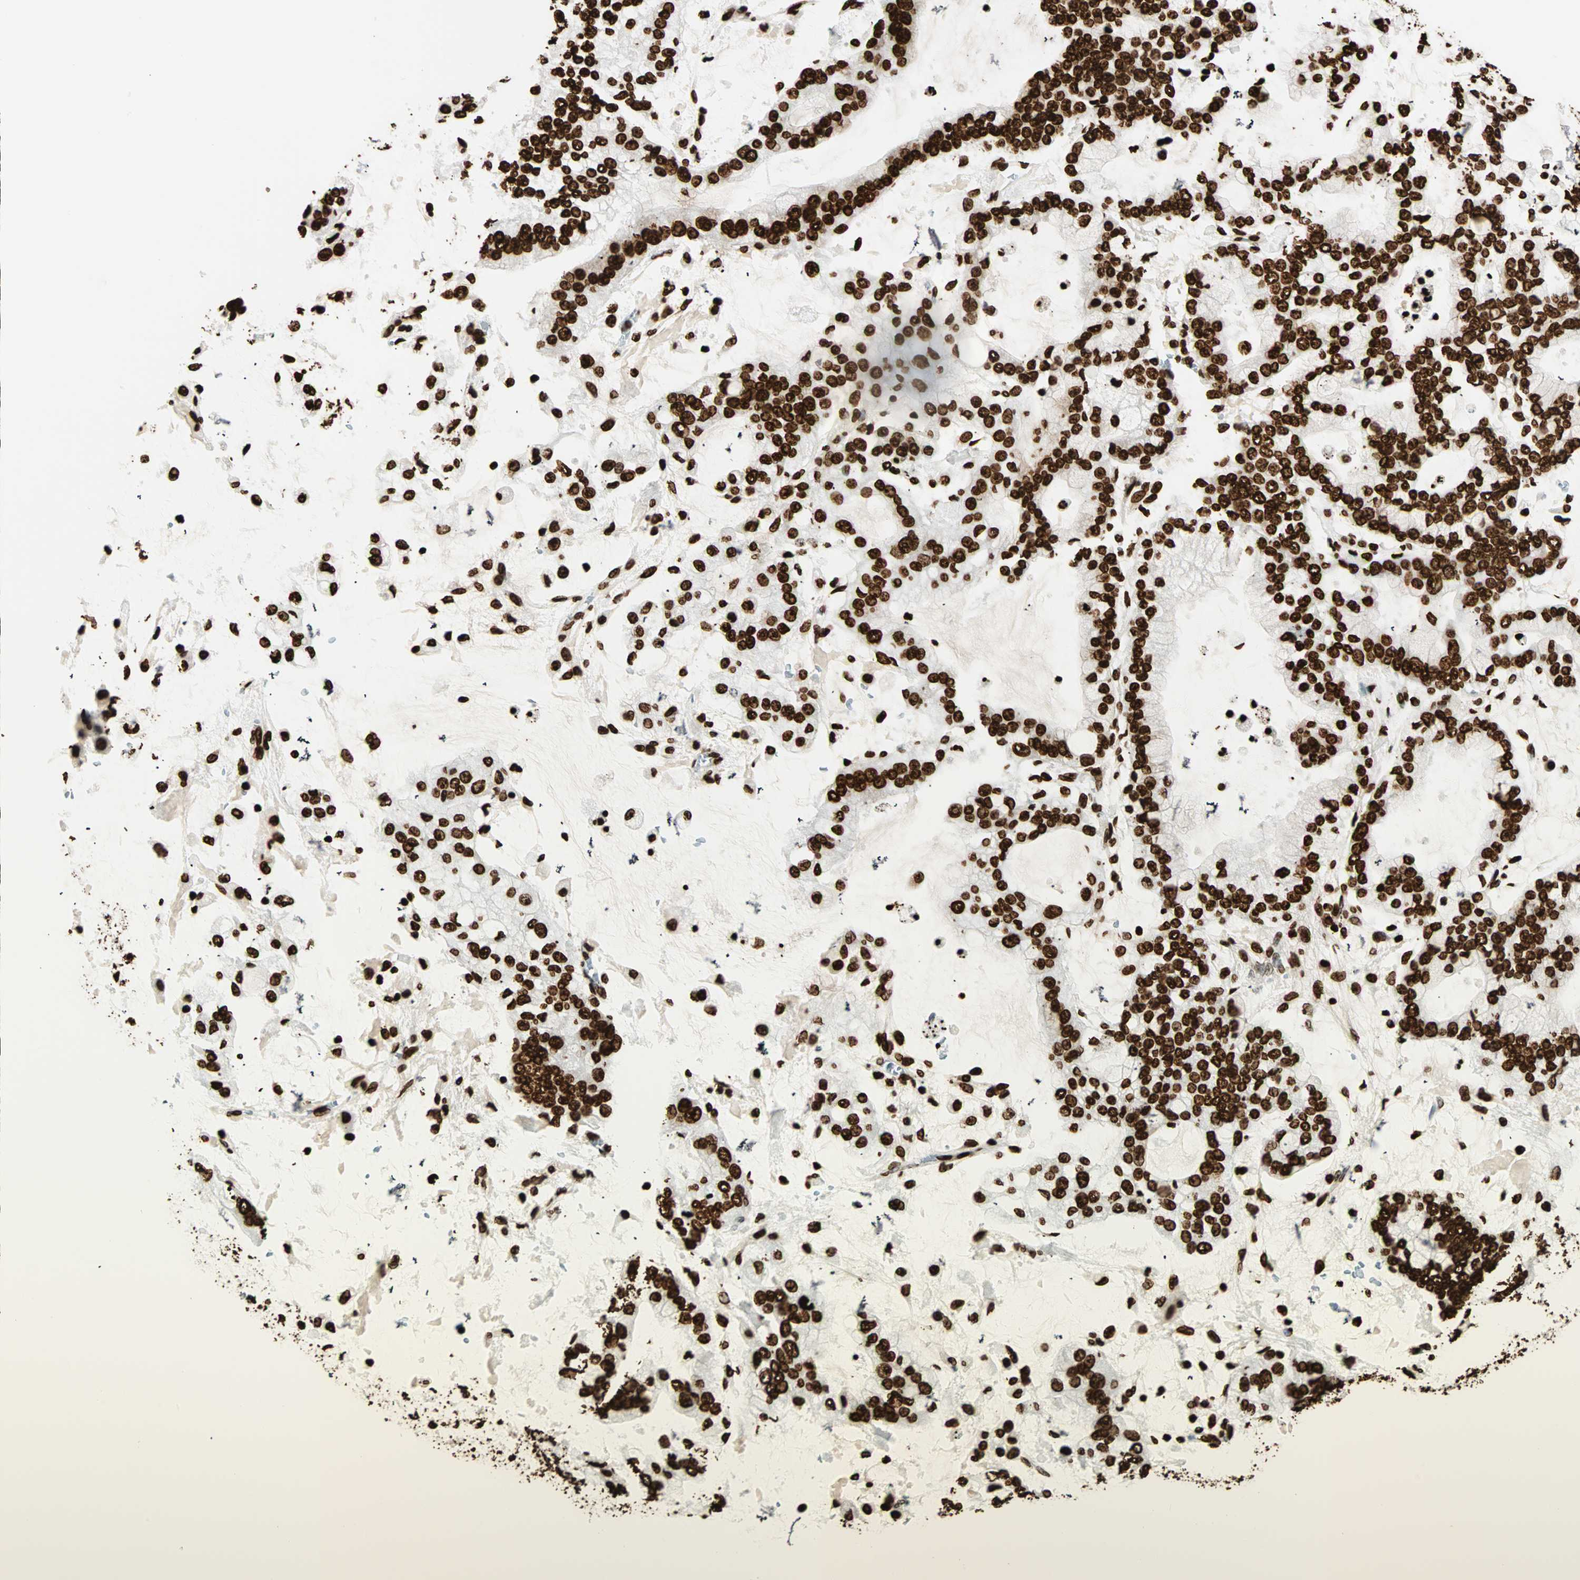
{"staining": {"intensity": "strong", "quantity": ">75%", "location": "nuclear"}, "tissue": "stomach cancer", "cell_type": "Tumor cells", "image_type": "cancer", "snomed": [{"axis": "morphology", "description": "Normal tissue, NOS"}, {"axis": "morphology", "description": "Adenocarcinoma, NOS"}, {"axis": "topography", "description": "Stomach, upper"}, {"axis": "topography", "description": "Stomach"}], "caption": "Adenocarcinoma (stomach) stained with immunohistochemistry (IHC) exhibits strong nuclear staining in approximately >75% of tumor cells. (IHC, brightfield microscopy, high magnification).", "gene": "GLI2", "patient": {"sex": "male", "age": 76}}